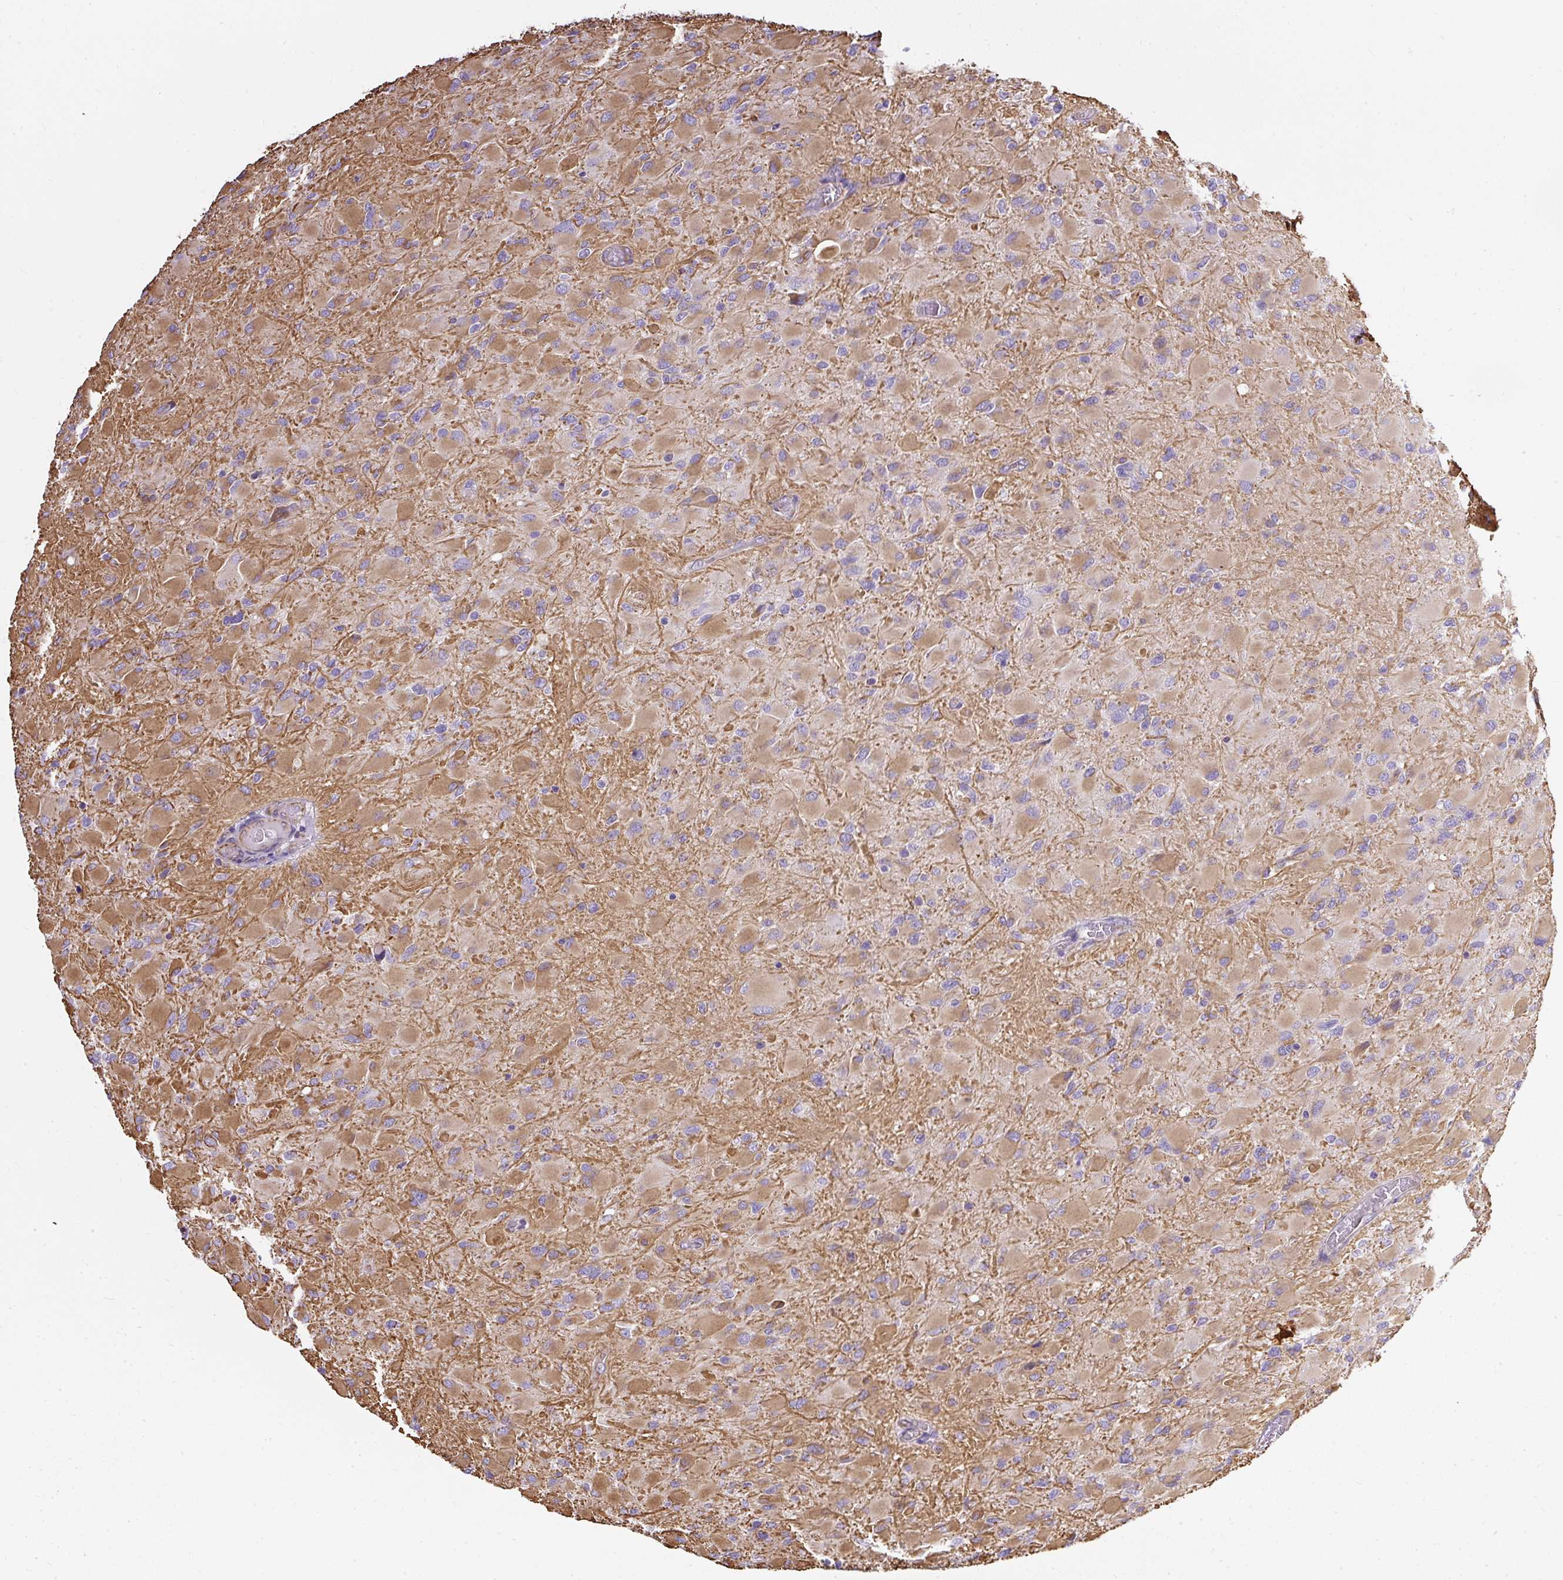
{"staining": {"intensity": "moderate", "quantity": ">75%", "location": "cytoplasmic/membranous"}, "tissue": "glioma", "cell_type": "Tumor cells", "image_type": "cancer", "snomed": [{"axis": "morphology", "description": "Glioma, malignant, High grade"}, {"axis": "topography", "description": "Cerebral cortex"}], "caption": "Tumor cells reveal medium levels of moderate cytoplasmic/membranous positivity in about >75% of cells in glioma.", "gene": "PLS1", "patient": {"sex": "female", "age": 36}}